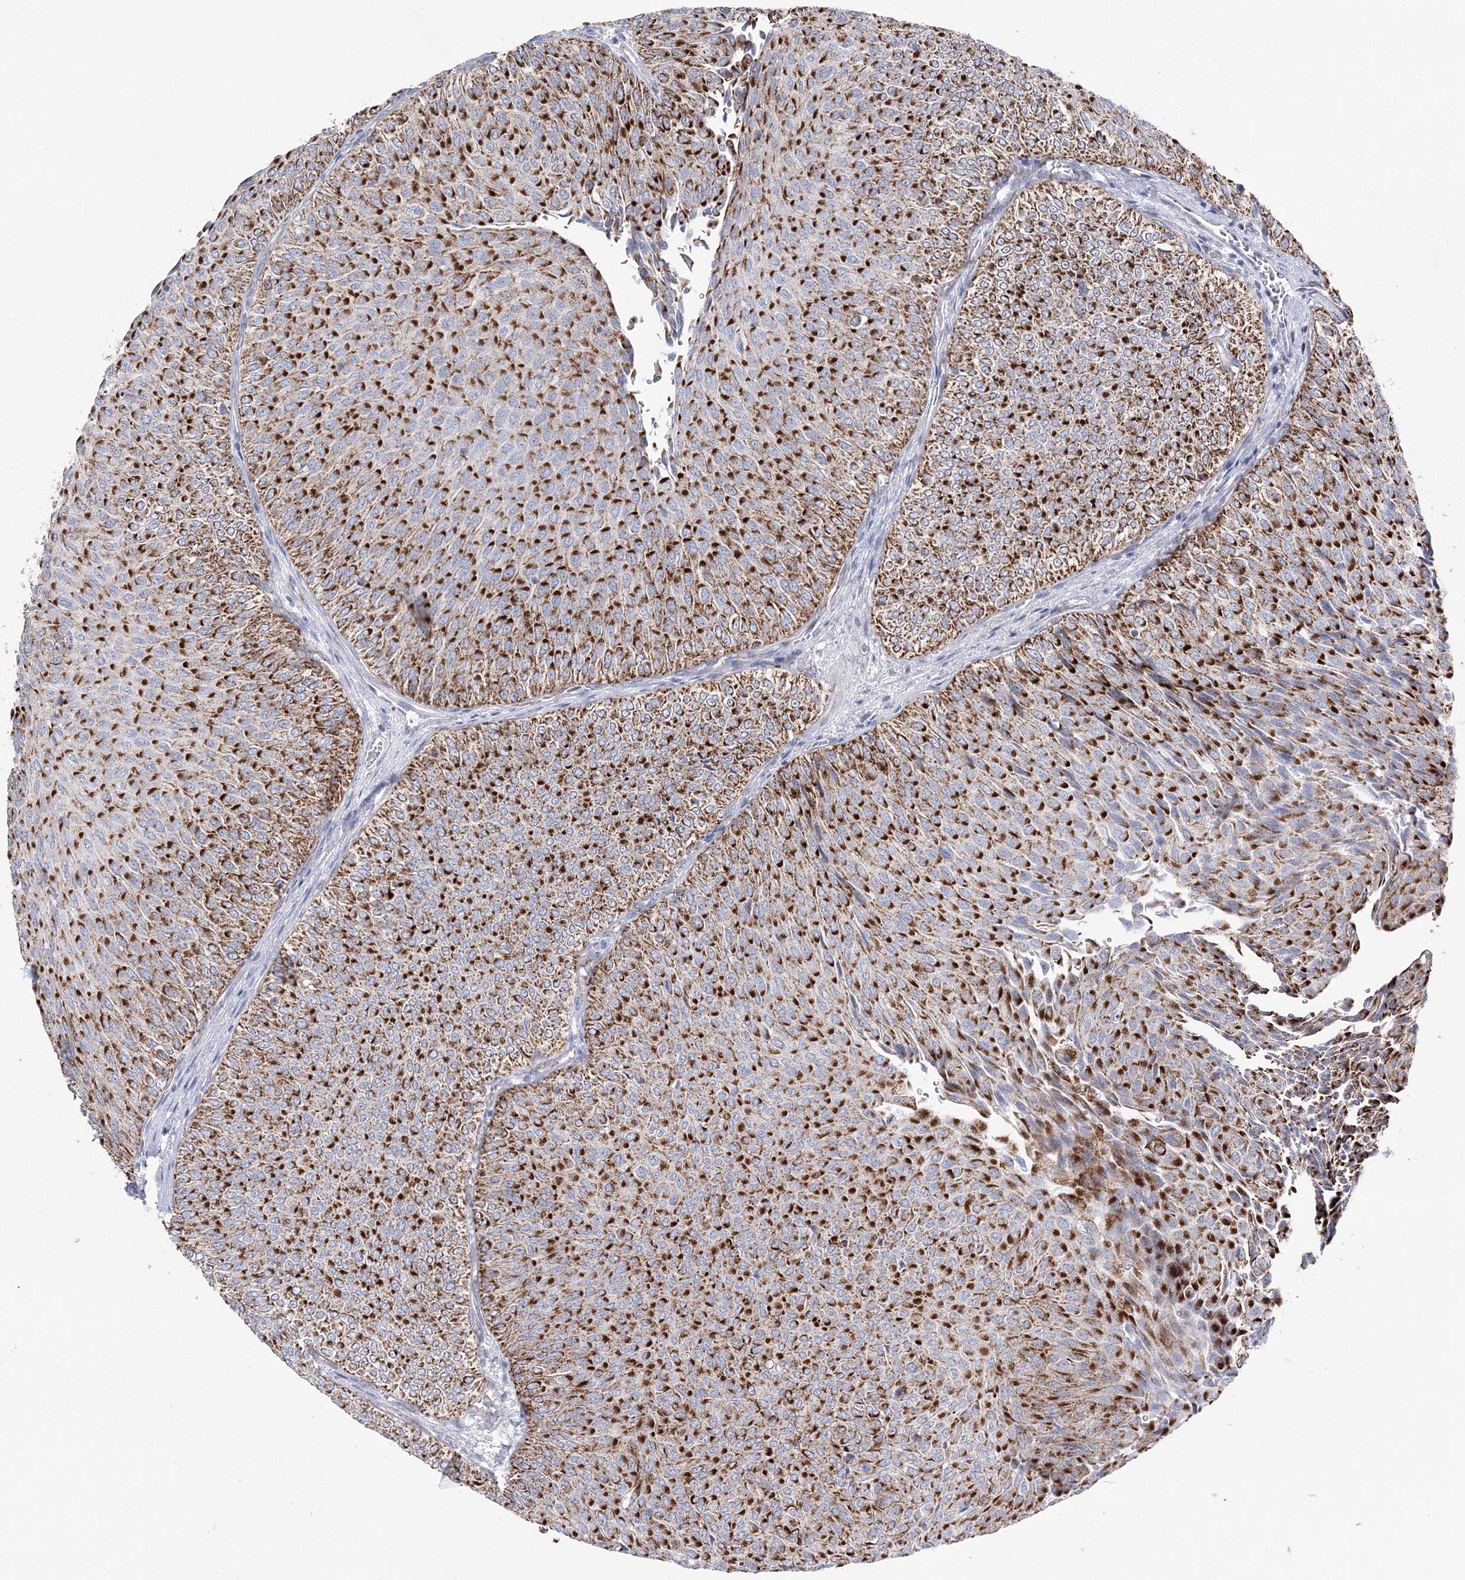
{"staining": {"intensity": "strong", "quantity": ">75%", "location": "cytoplasmic/membranous"}, "tissue": "urothelial cancer", "cell_type": "Tumor cells", "image_type": "cancer", "snomed": [{"axis": "morphology", "description": "Urothelial carcinoma, Low grade"}, {"axis": "topography", "description": "Urinary bladder"}], "caption": "There is high levels of strong cytoplasmic/membranous expression in tumor cells of low-grade urothelial carcinoma, as demonstrated by immunohistochemical staining (brown color).", "gene": "HIBCH", "patient": {"sex": "male", "age": 78}}